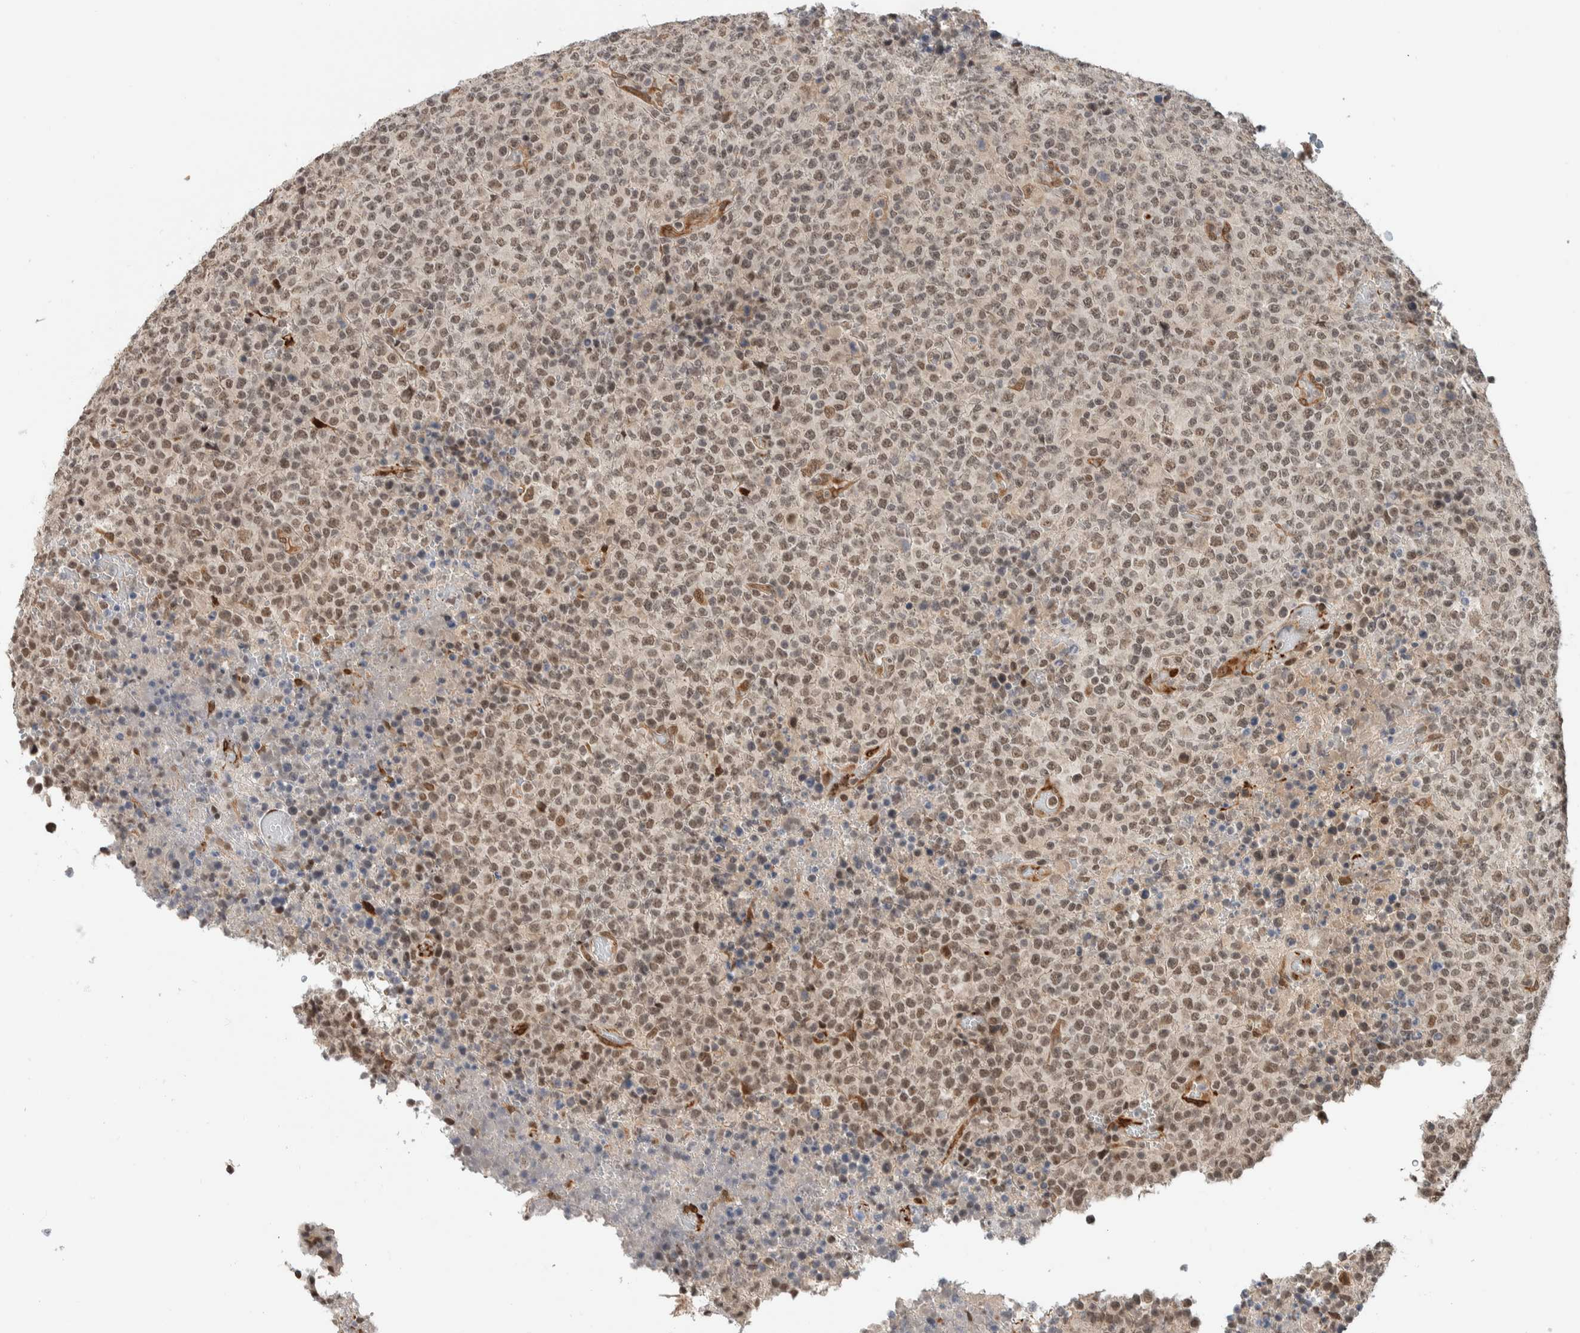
{"staining": {"intensity": "weak", "quantity": ">75%", "location": "nuclear"}, "tissue": "lymphoma", "cell_type": "Tumor cells", "image_type": "cancer", "snomed": [{"axis": "morphology", "description": "Malignant lymphoma, non-Hodgkin's type, High grade"}, {"axis": "topography", "description": "Lymph node"}], "caption": "Immunohistochemistry photomicrograph of human high-grade malignant lymphoma, non-Hodgkin's type stained for a protein (brown), which demonstrates low levels of weak nuclear expression in approximately >75% of tumor cells.", "gene": "TNRC18", "patient": {"sex": "male", "age": 13}}